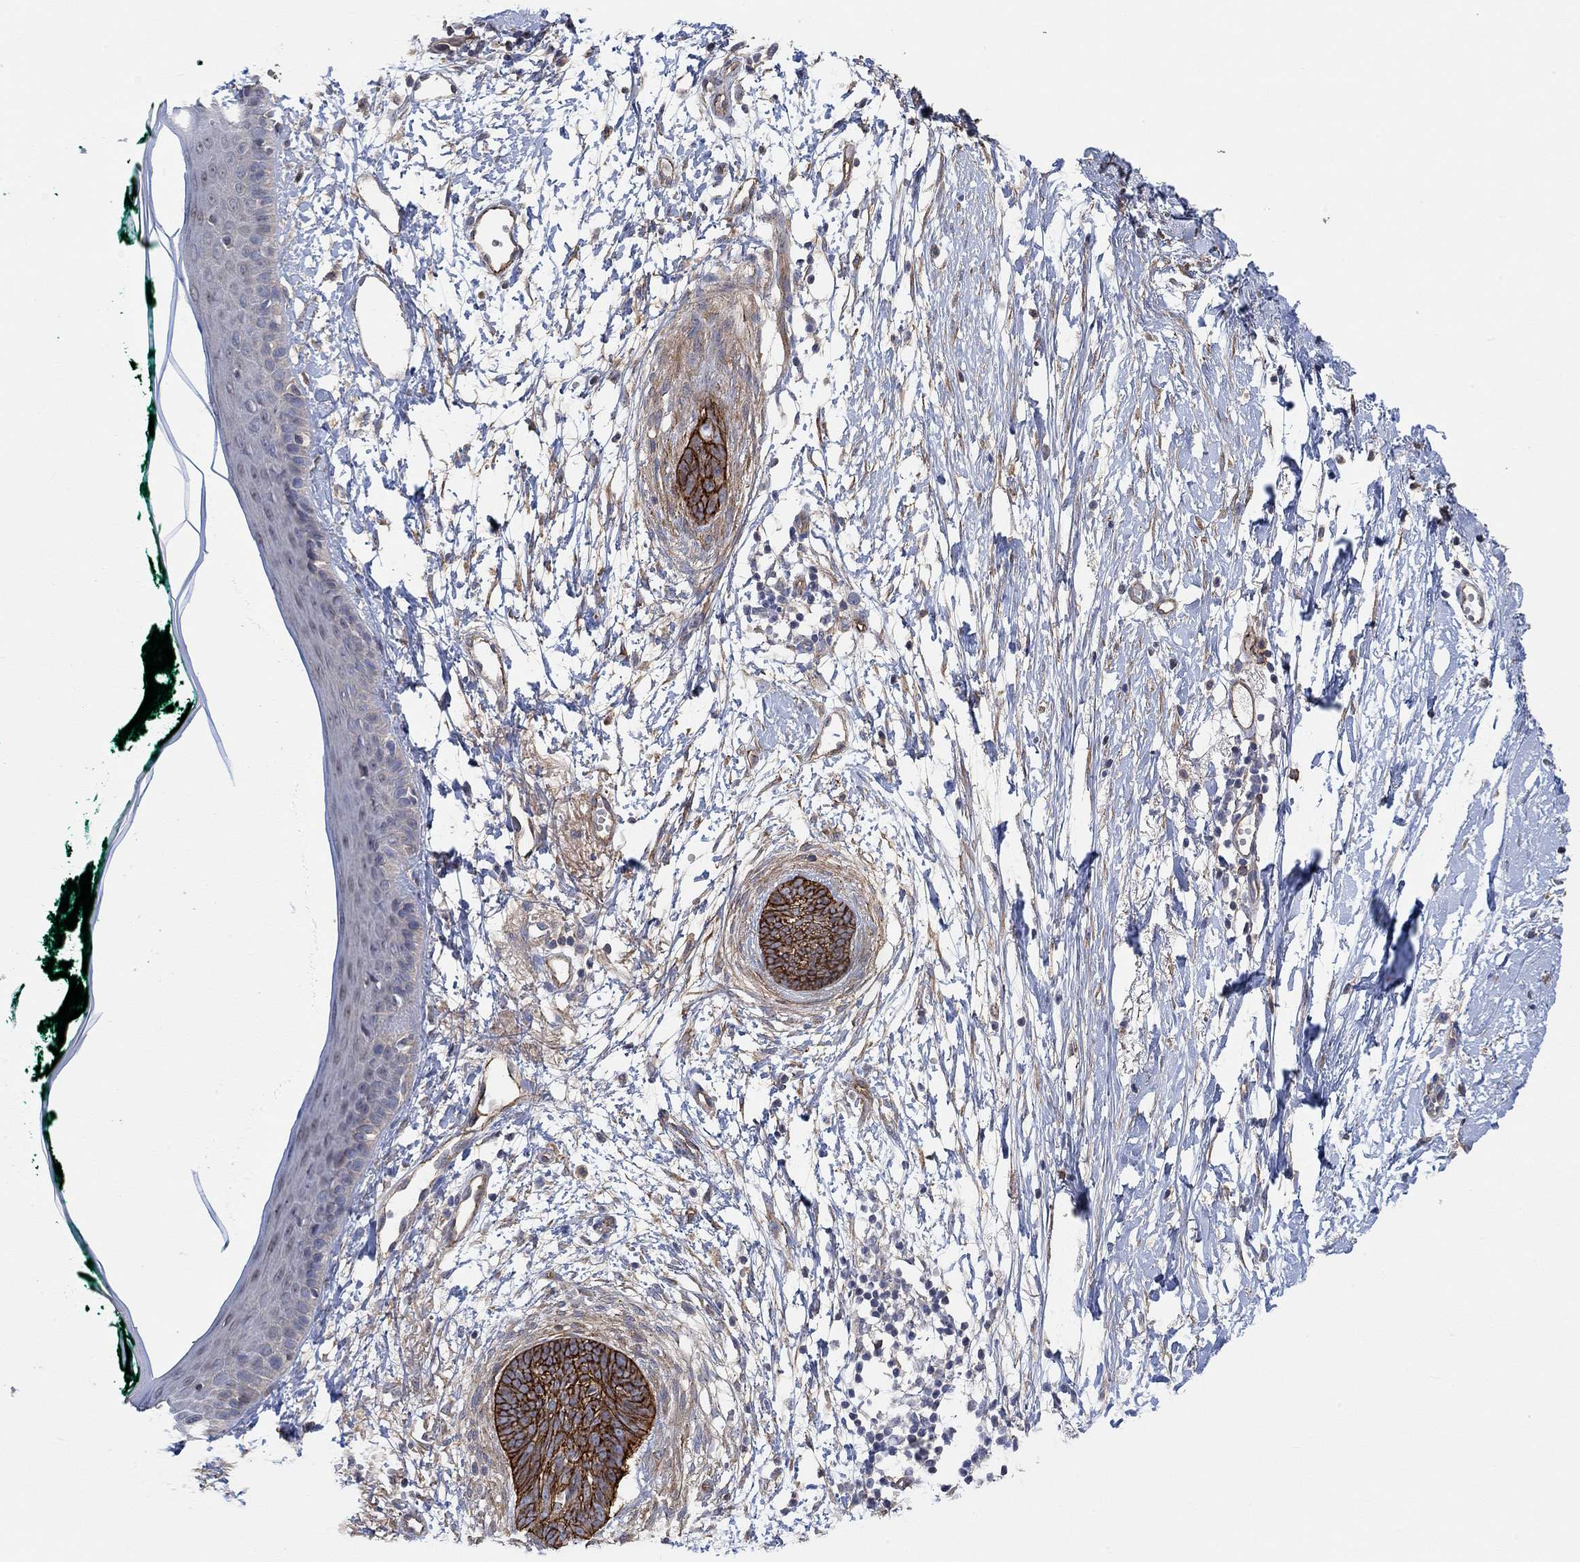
{"staining": {"intensity": "strong", "quantity": ">75%", "location": "cytoplasmic/membranous"}, "tissue": "skin cancer", "cell_type": "Tumor cells", "image_type": "cancer", "snomed": [{"axis": "morphology", "description": "Normal tissue, NOS"}, {"axis": "morphology", "description": "Basal cell carcinoma"}, {"axis": "topography", "description": "Skin"}], "caption": "Immunohistochemical staining of human basal cell carcinoma (skin) reveals high levels of strong cytoplasmic/membranous expression in approximately >75% of tumor cells.", "gene": "SYT16", "patient": {"sex": "male", "age": 84}}